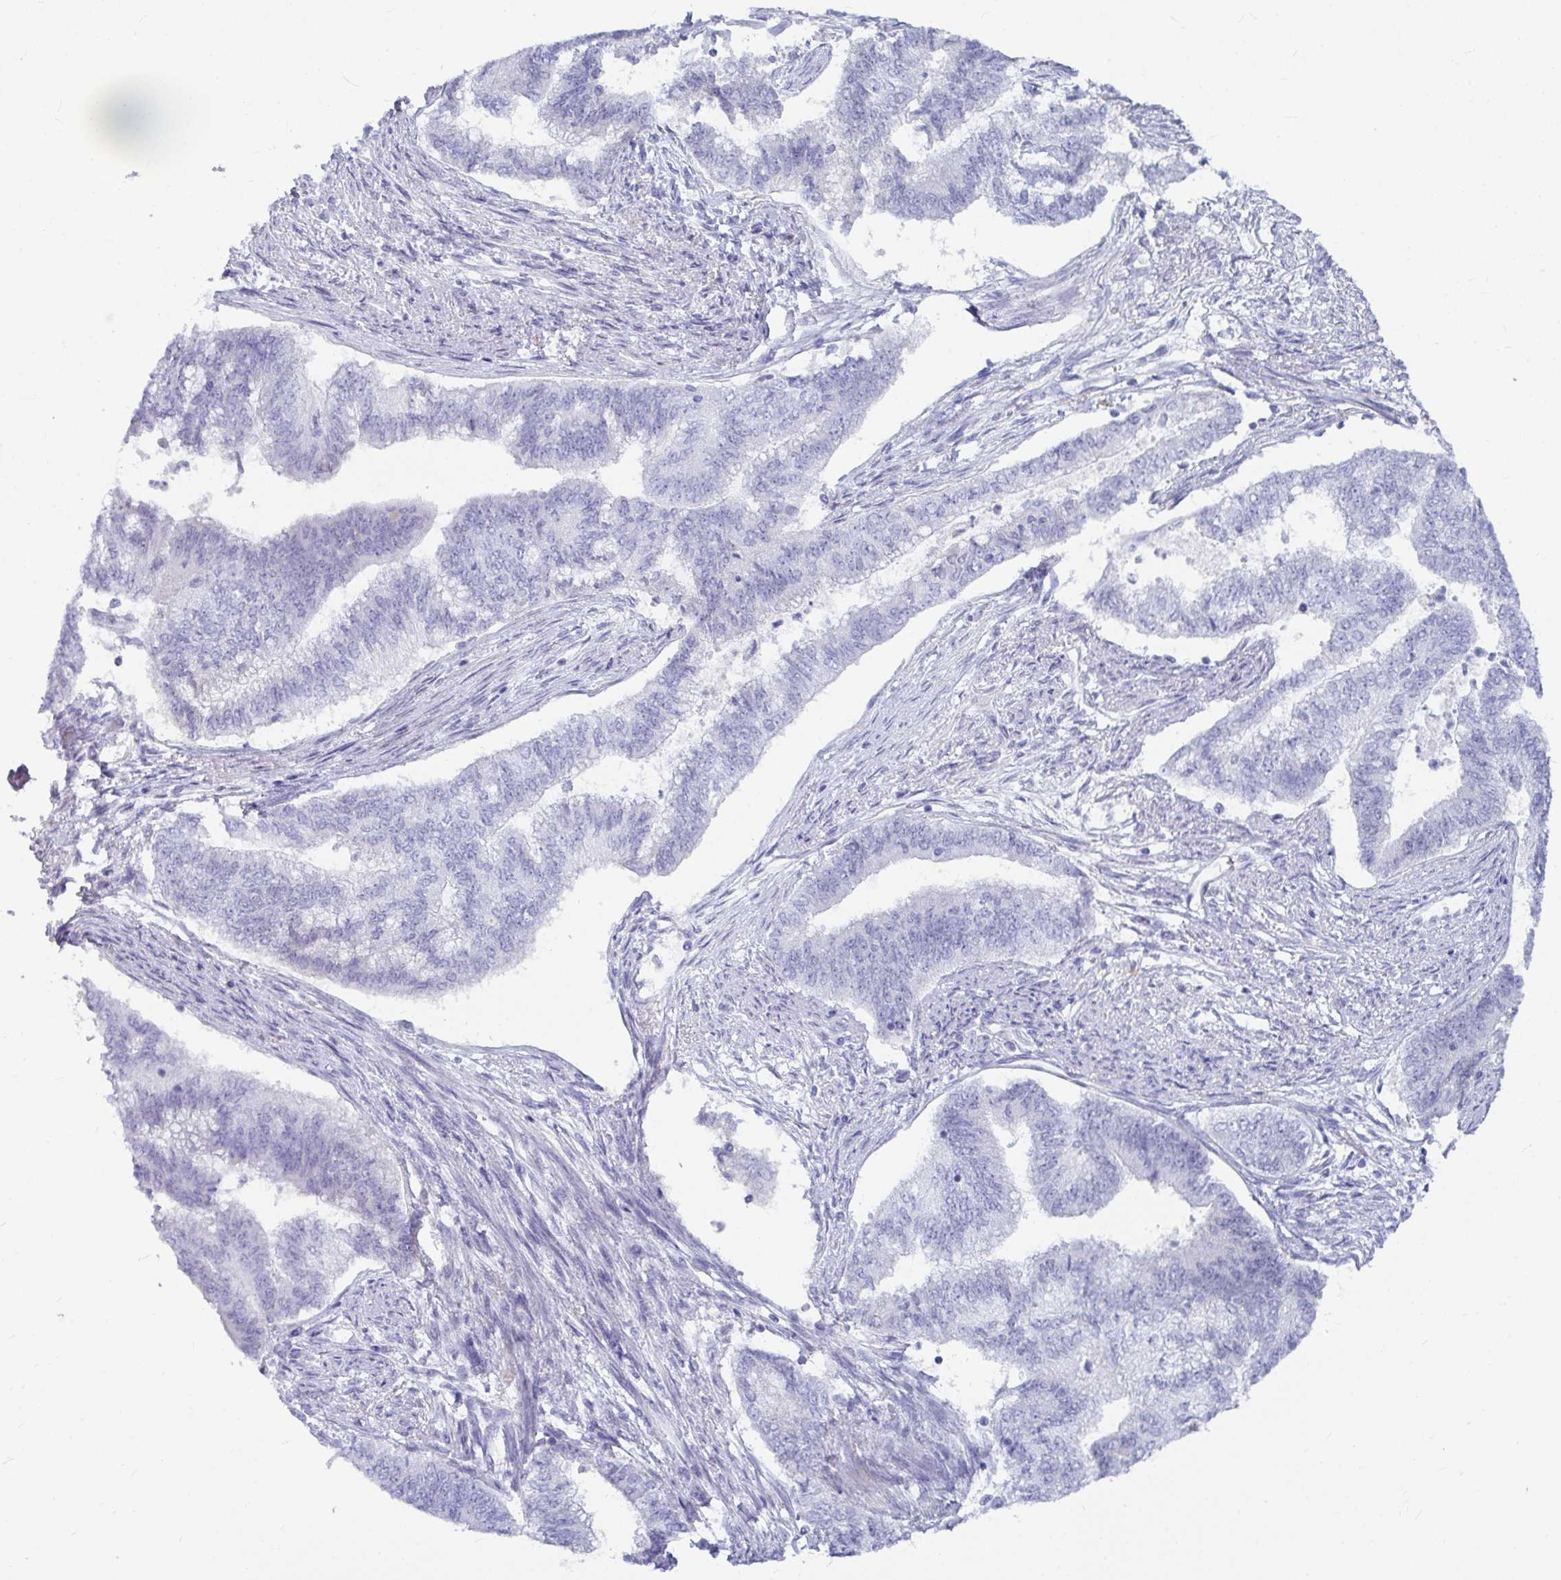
{"staining": {"intensity": "negative", "quantity": "none", "location": "none"}, "tissue": "endometrial cancer", "cell_type": "Tumor cells", "image_type": "cancer", "snomed": [{"axis": "morphology", "description": "Adenocarcinoma, NOS"}, {"axis": "topography", "description": "Endometrium"}], "caption": "This is an IHC photomicrograph of human endometrial adenocarcinoma. There is no expression in tumor cells.", "gene": "NPY", "patient": {"sex": "female", "age": 65}}